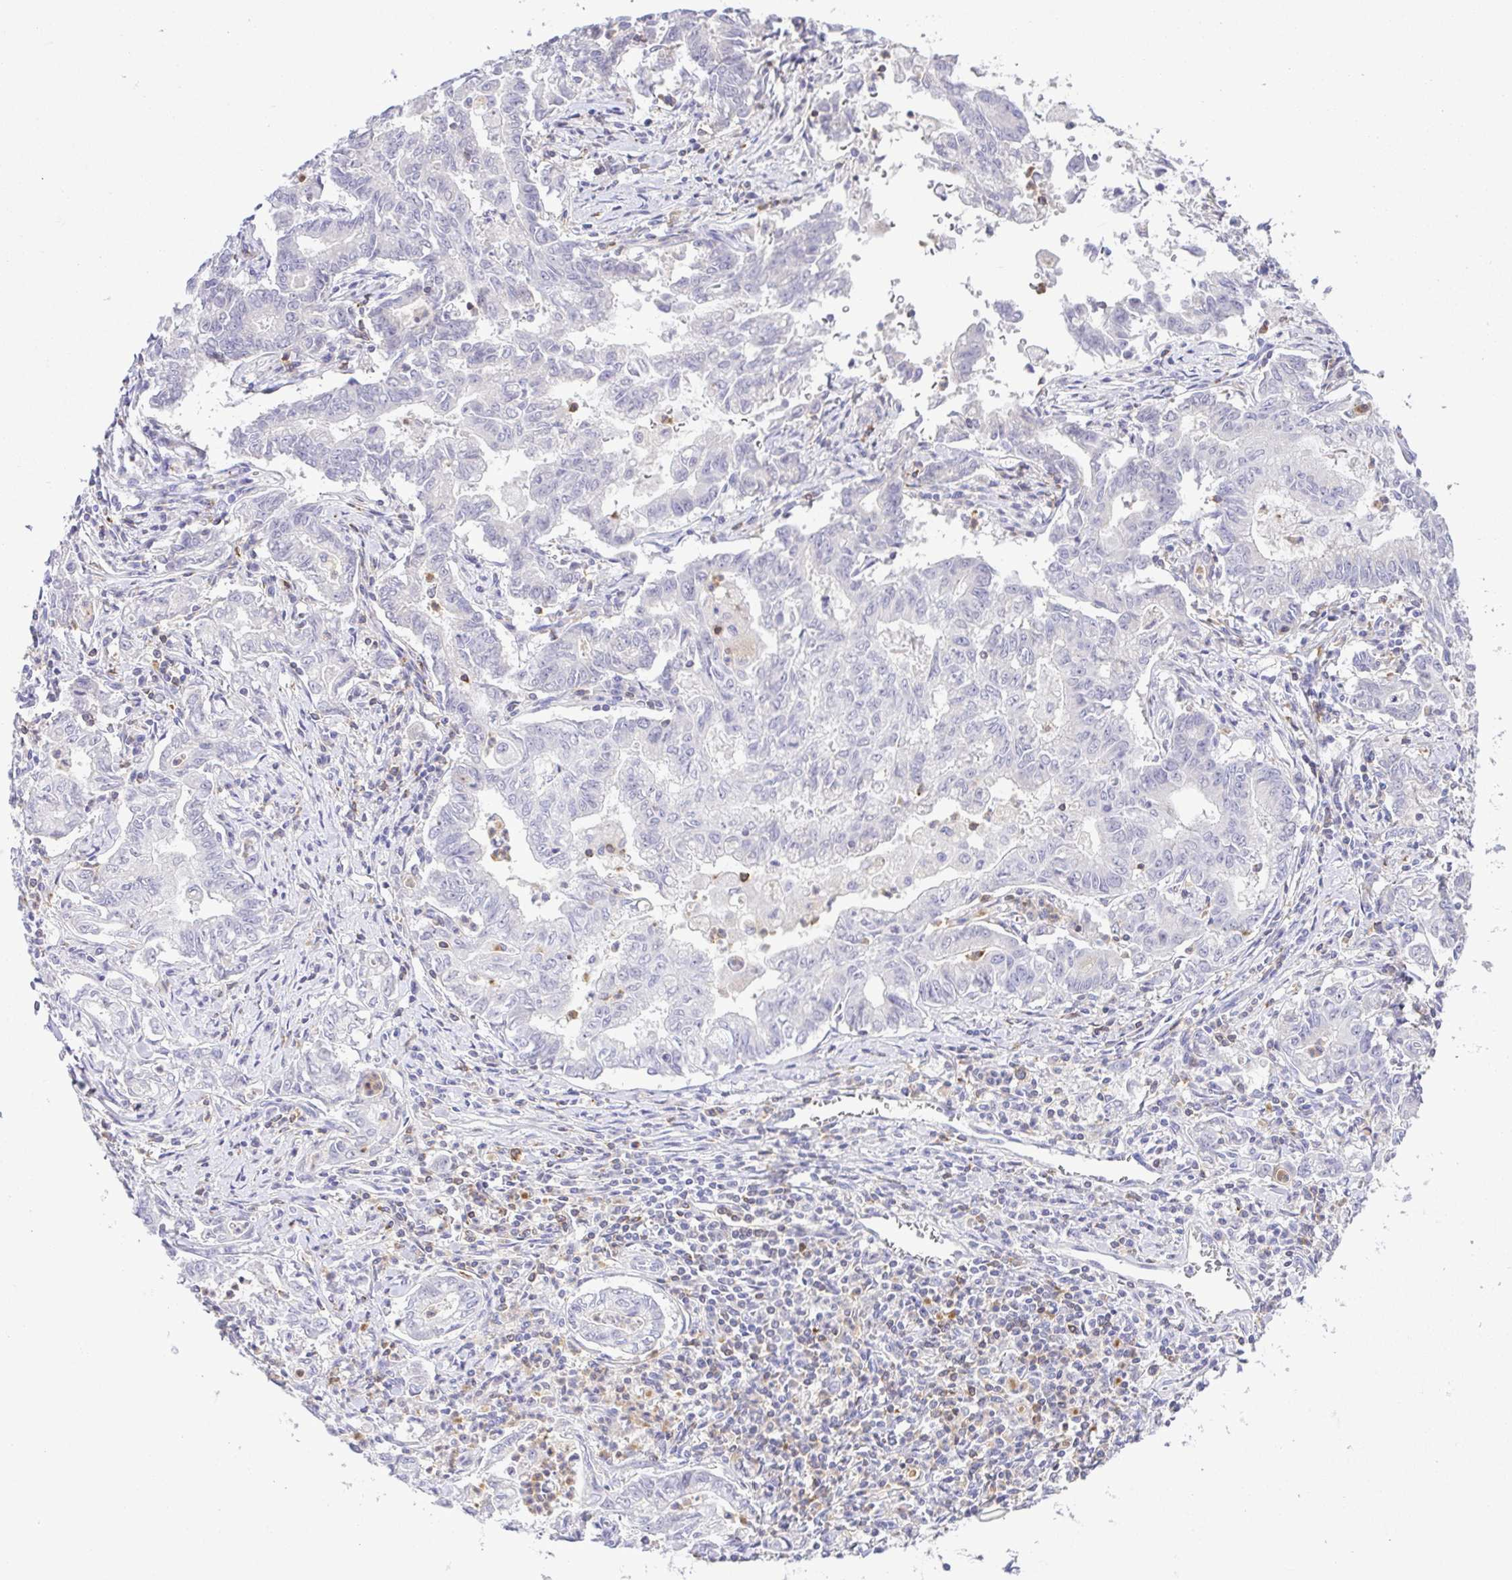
{"staining": {"intensity": "negative", "quantity": "none", "location": "none"}, "tissue": "stomach cancer", "cell_type": "Tumor cells", "image_type": "cancer", "snomed": [{"axis": "morphology", "description": "Adenocarcinoma, NOS"}, {"axis": "topography", "description": "Stomach, upper"}], "caption": "Immunohistochemistry (IHC) of stomach cancer demonstrates no positivity in tumor cells. Nuclei are stained in blue.", "gene": "PGLYRP1", "patient": {"sex": "female", "age": 79}}